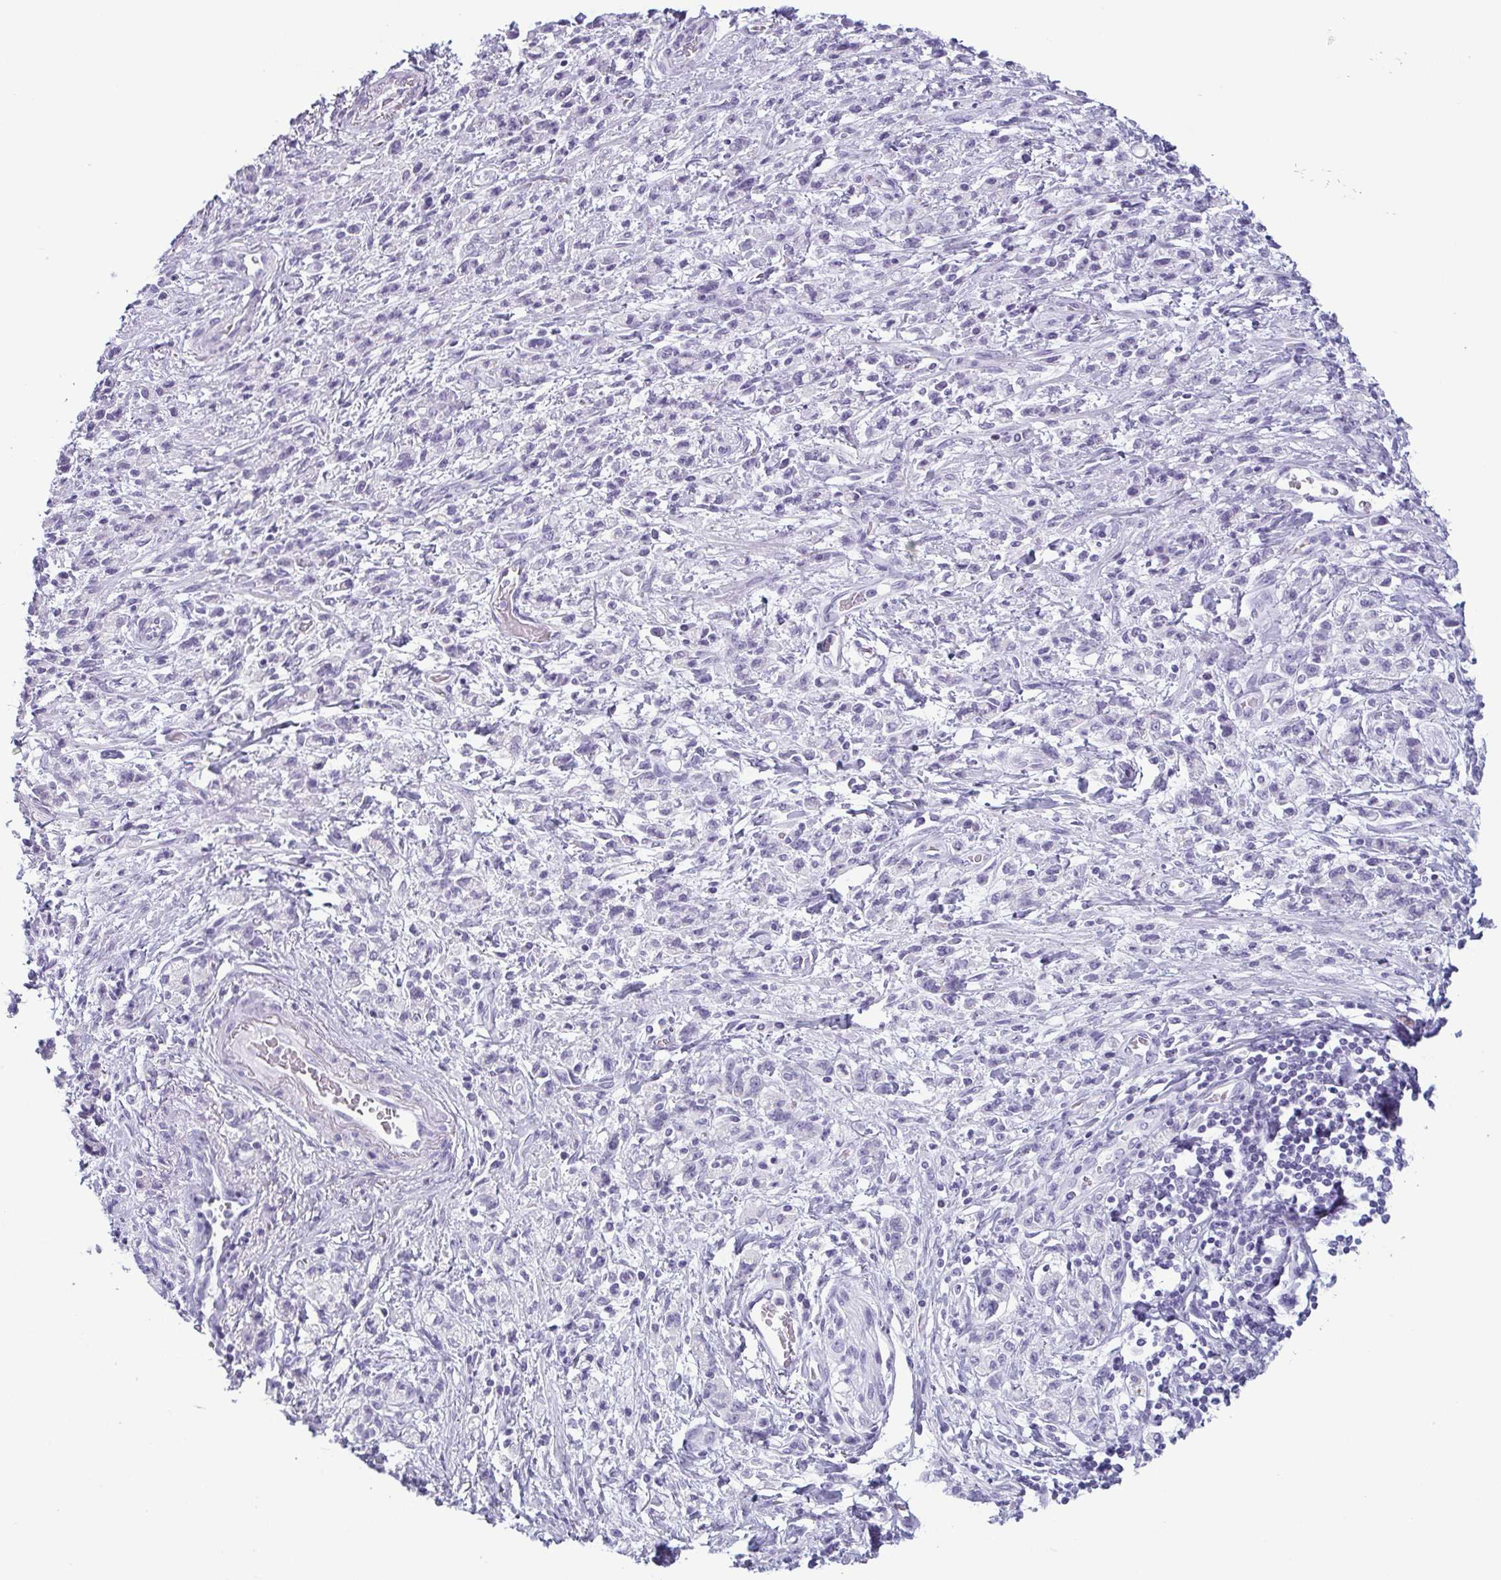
{"staining": {"intensity": "negative", "quantity": "none", "location": "none"}, "tissue": "stomach cancer", "cell_type": "Tumor cells", "image_type": "cancer", "snomed": [{"axis": "morphology", "description": "Adenocarcinoma, NOS"}, {"axis": "topography", "description": "Stomach"}], "caption": "This is an immunohistochemistry (IHC) image of adenocarcinoma (stomach). There is no positivity in tumor cells.", "gene": "KRT78", "patient": {"sex": "male", "age": 77}}